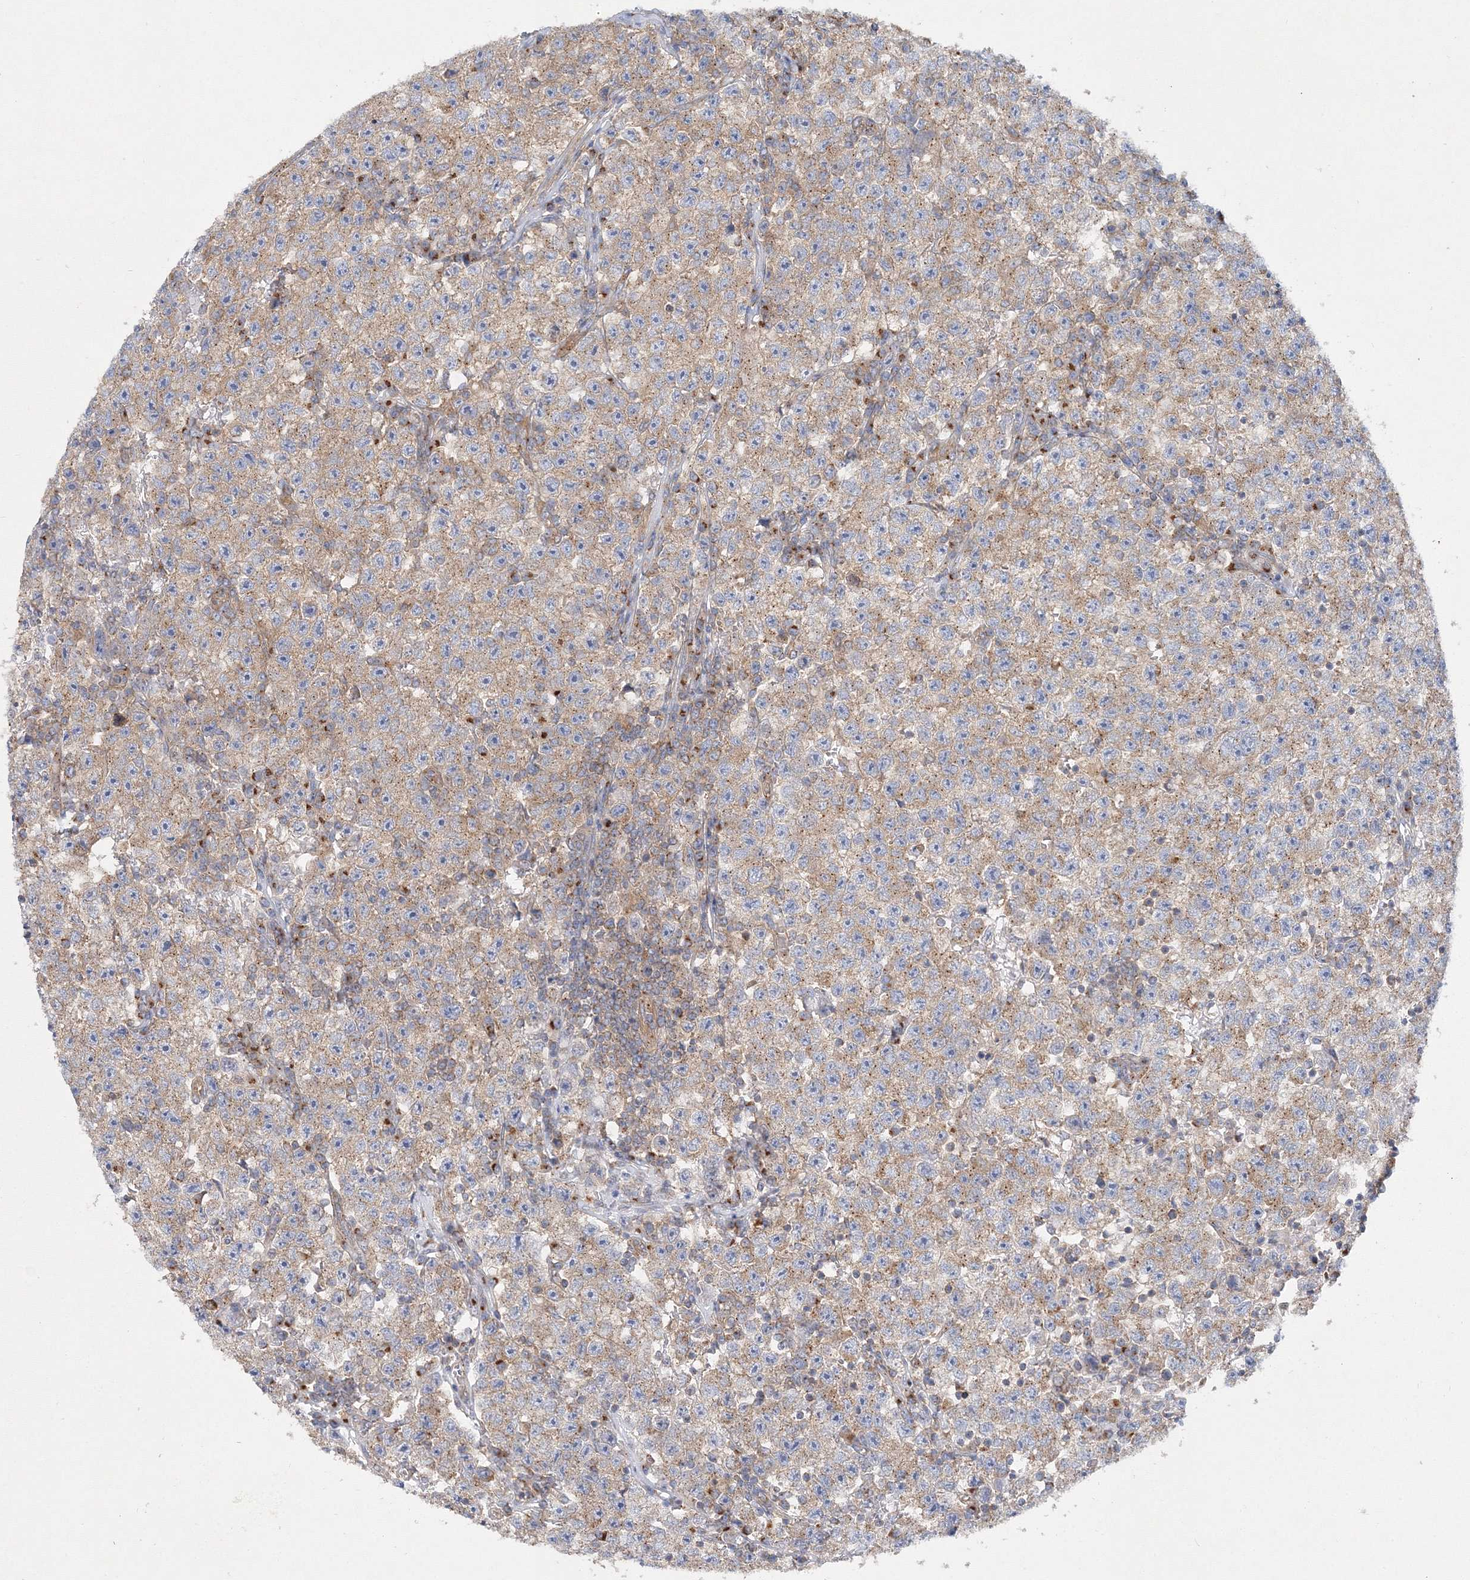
{"staining": {"intensity": "moderate", "quantity": ">75%", "location": "cytoplasmic/membranous"}, "tissue": "testis cancer", "cell_type": "Tumor cells", "image_type": "cancer", "snomed": [{"axis": "morphology", "description": "Seminoma, NOS"}, {"axis": "topography", "description": "Testis"}], "caption": "Protein analysis of testis seminoma tissue reveals moderate cytoplasmic/membranous staining in approximately >75% of tumor cells. The staining was performed using DAB (3,3'-diaminobenzidine) to visualize the protein expression in brown, while the nuclei were stained in blue with hematoxylin (Magnification: 20x).", "gene": "SEC23IP", "patient": {"sex": "male", "age": 22}}